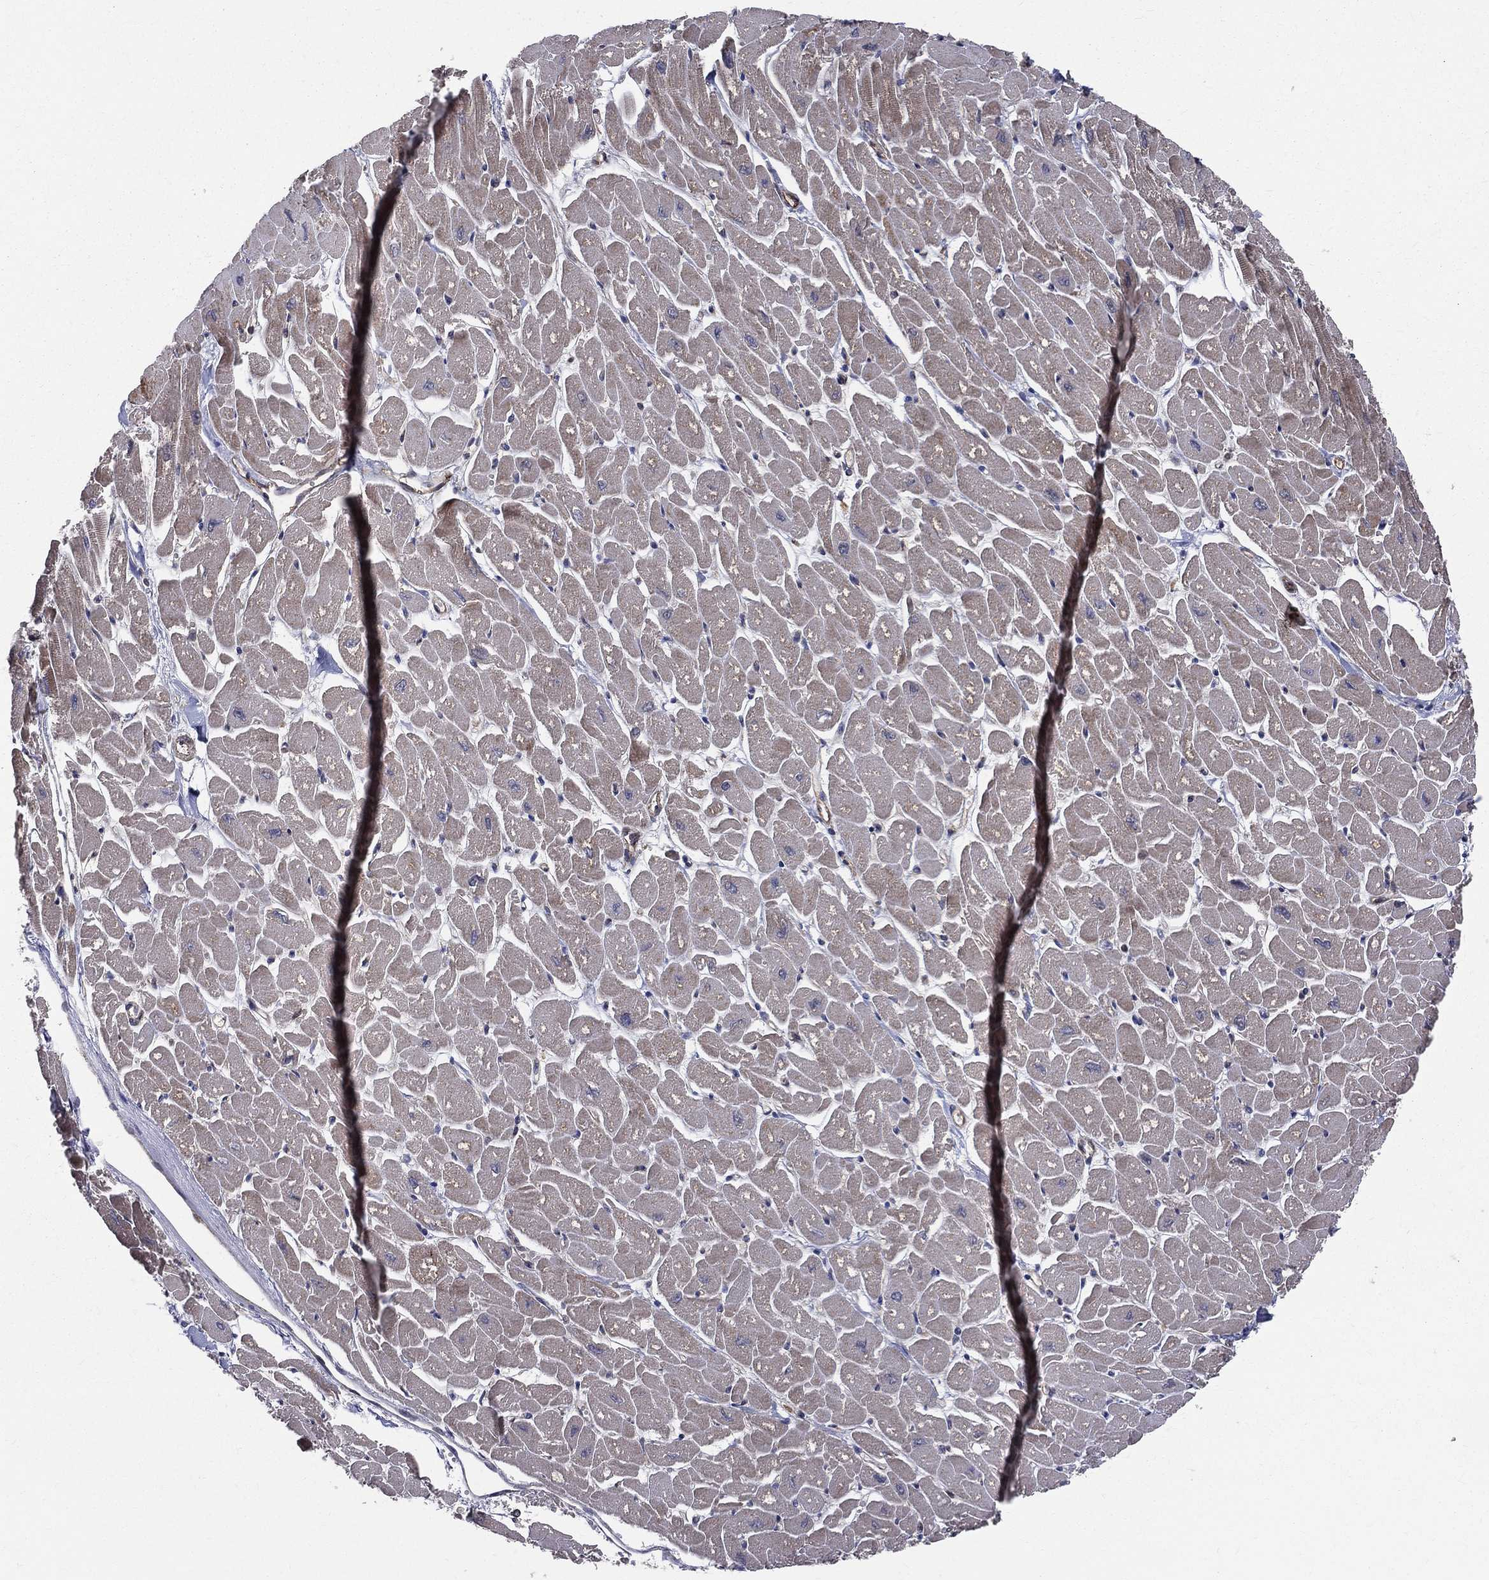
{"staining": {"intensity": "moderate", "quantity": ">75%", "location": "cytoplasmic/membranous"}, "tissue": "heart muscle", "cell_type": "Cardiomyocytes", "image_type": "normal", "snomed": [{"axis": "morphology", "description": "Normal tissue, NOS"}, {"axis": "topography", "description": "Heart"}], "caption": "This micrograph displays immunohistochemistry (IHC) staining of benign heart muscle, with medium moderate cytoplasmic/membranous staining in about >75% of cardiomyocytes.", "gene": "MIX23", "patient": {"sex": "male", "age": 57}}